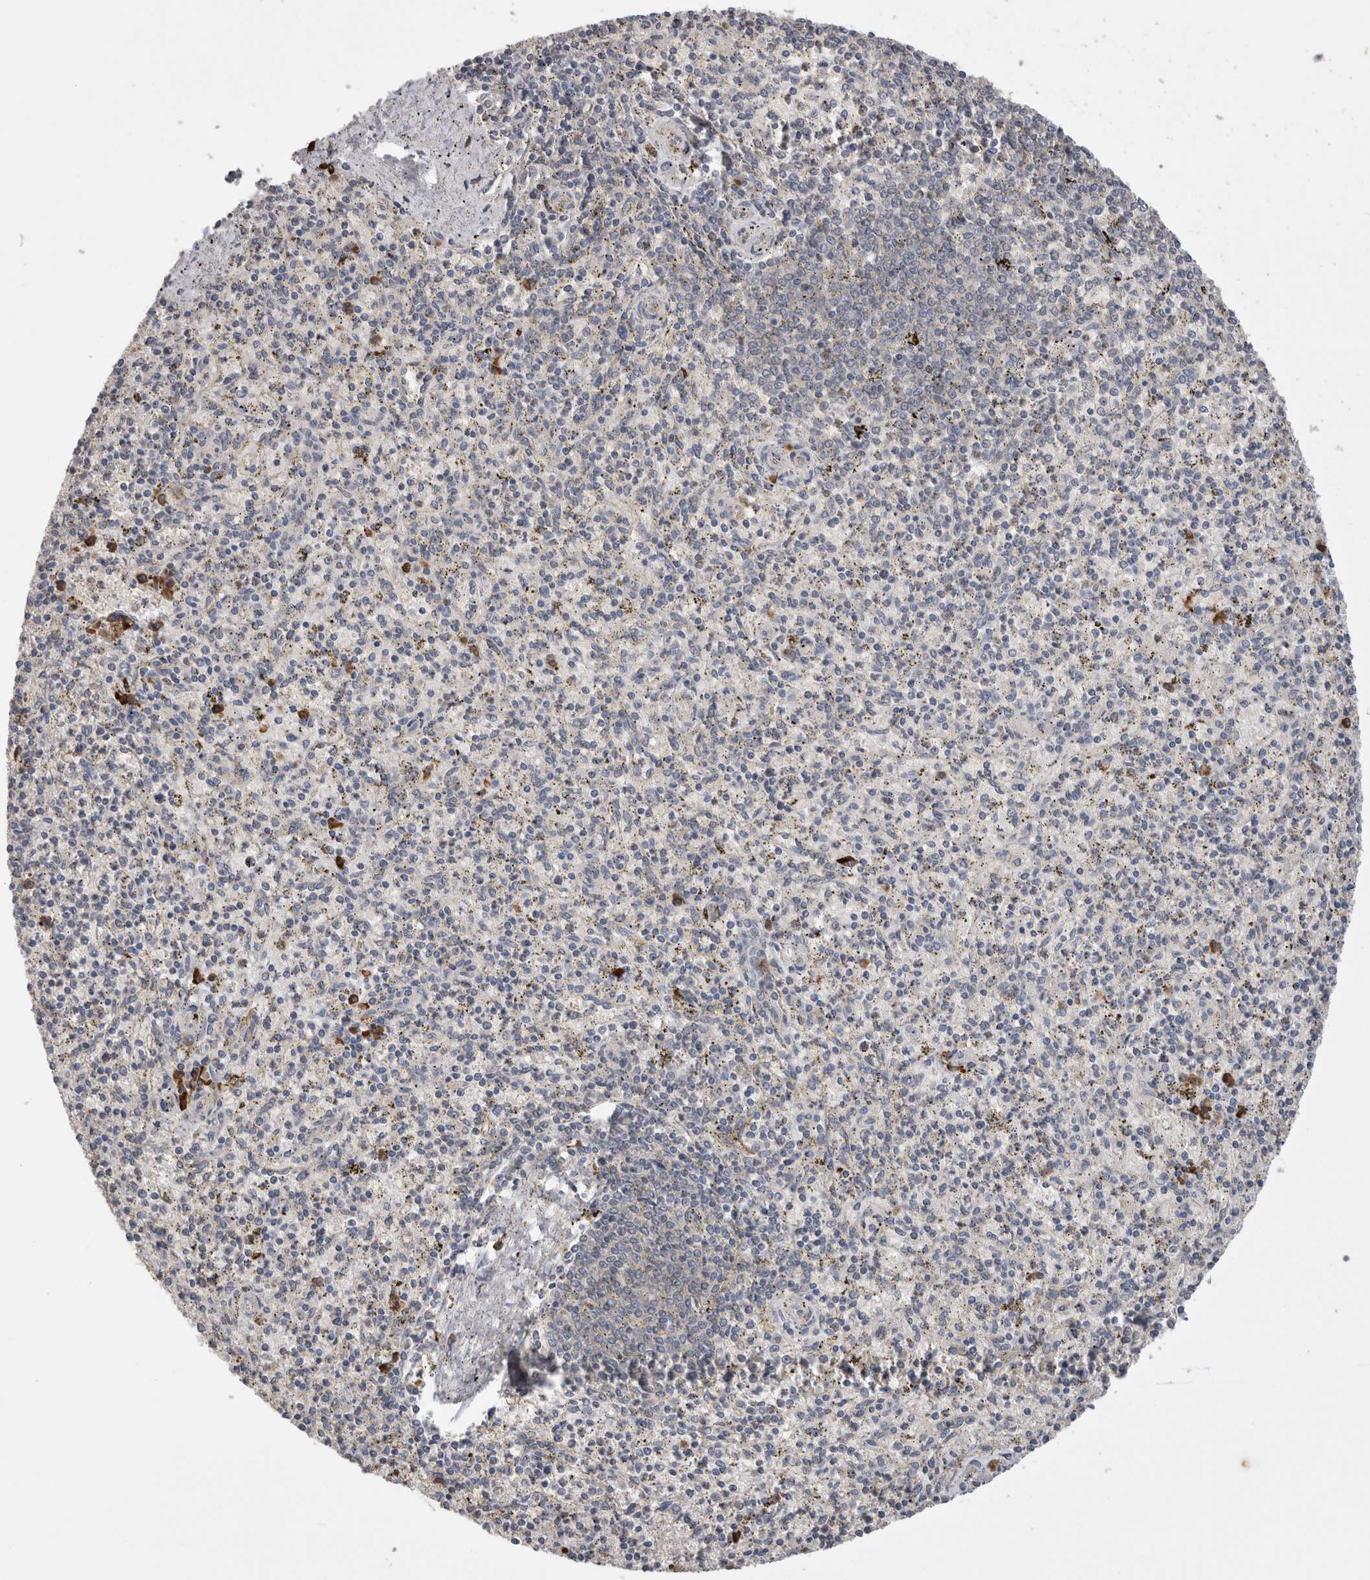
{"staining": {"intensity": "negative", "quantity": "none", "location": "none"}, "tissue": "spleen", "cell_type": "Cells in red pulp", "image_type": "normal", "snomed": [{"axis": "morphology", "description": "Normal tissue, NOS"}, {"axis": "topography", "description": "Spleen"}], "caption": "High power microscopy histopathology image of an IHC photomicrograph of unremarkable spleen, revealing no significant staining in cells in red pulp.", "gene": "PPP3CC", "patient": {"sex": "male", "age": 72}}